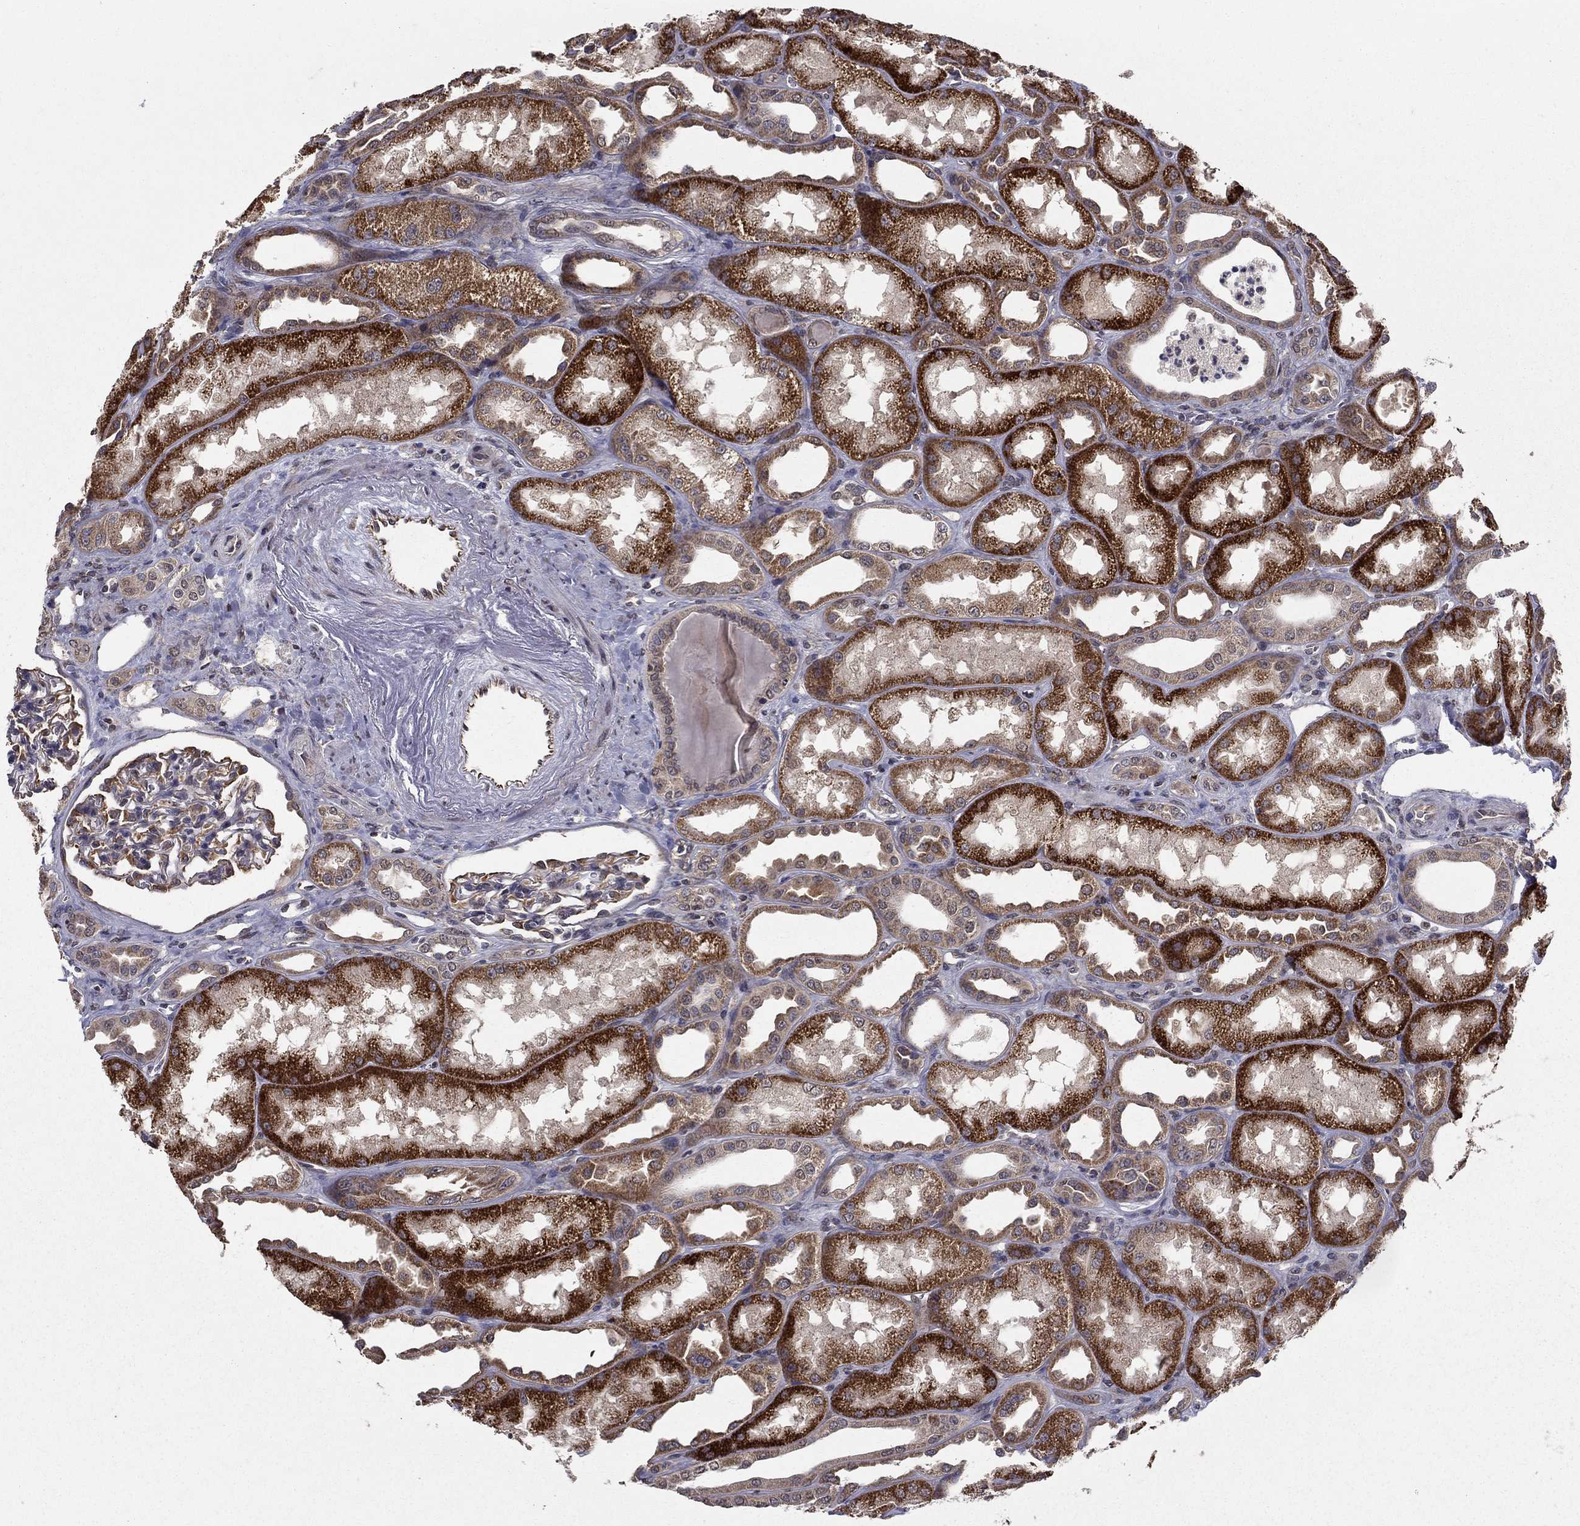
{"staining": {"intensity": "moderate", "quantity": "25%-75%", "location": "cytoplasmic/membranous"}, "tissue": "kidney", "cell_type": "Cells in glomeruli", "image_type": "normal", "snomed": [{"axis": "morphology", "description": "Normal tissue, NOS"}, {"axis": "topography", "description": "Kidney"}], "caption": "Cells in glomeruli demonstrate medium levels of moderate cytoplasmic/membranous positivity in approximately 25%-75% of cells in benign human kidney. The protein is shown in brown color, while the nuclei are stained blue.", "gene": "SLC2A13", "patient": {"sex": "male", "age": 61}}